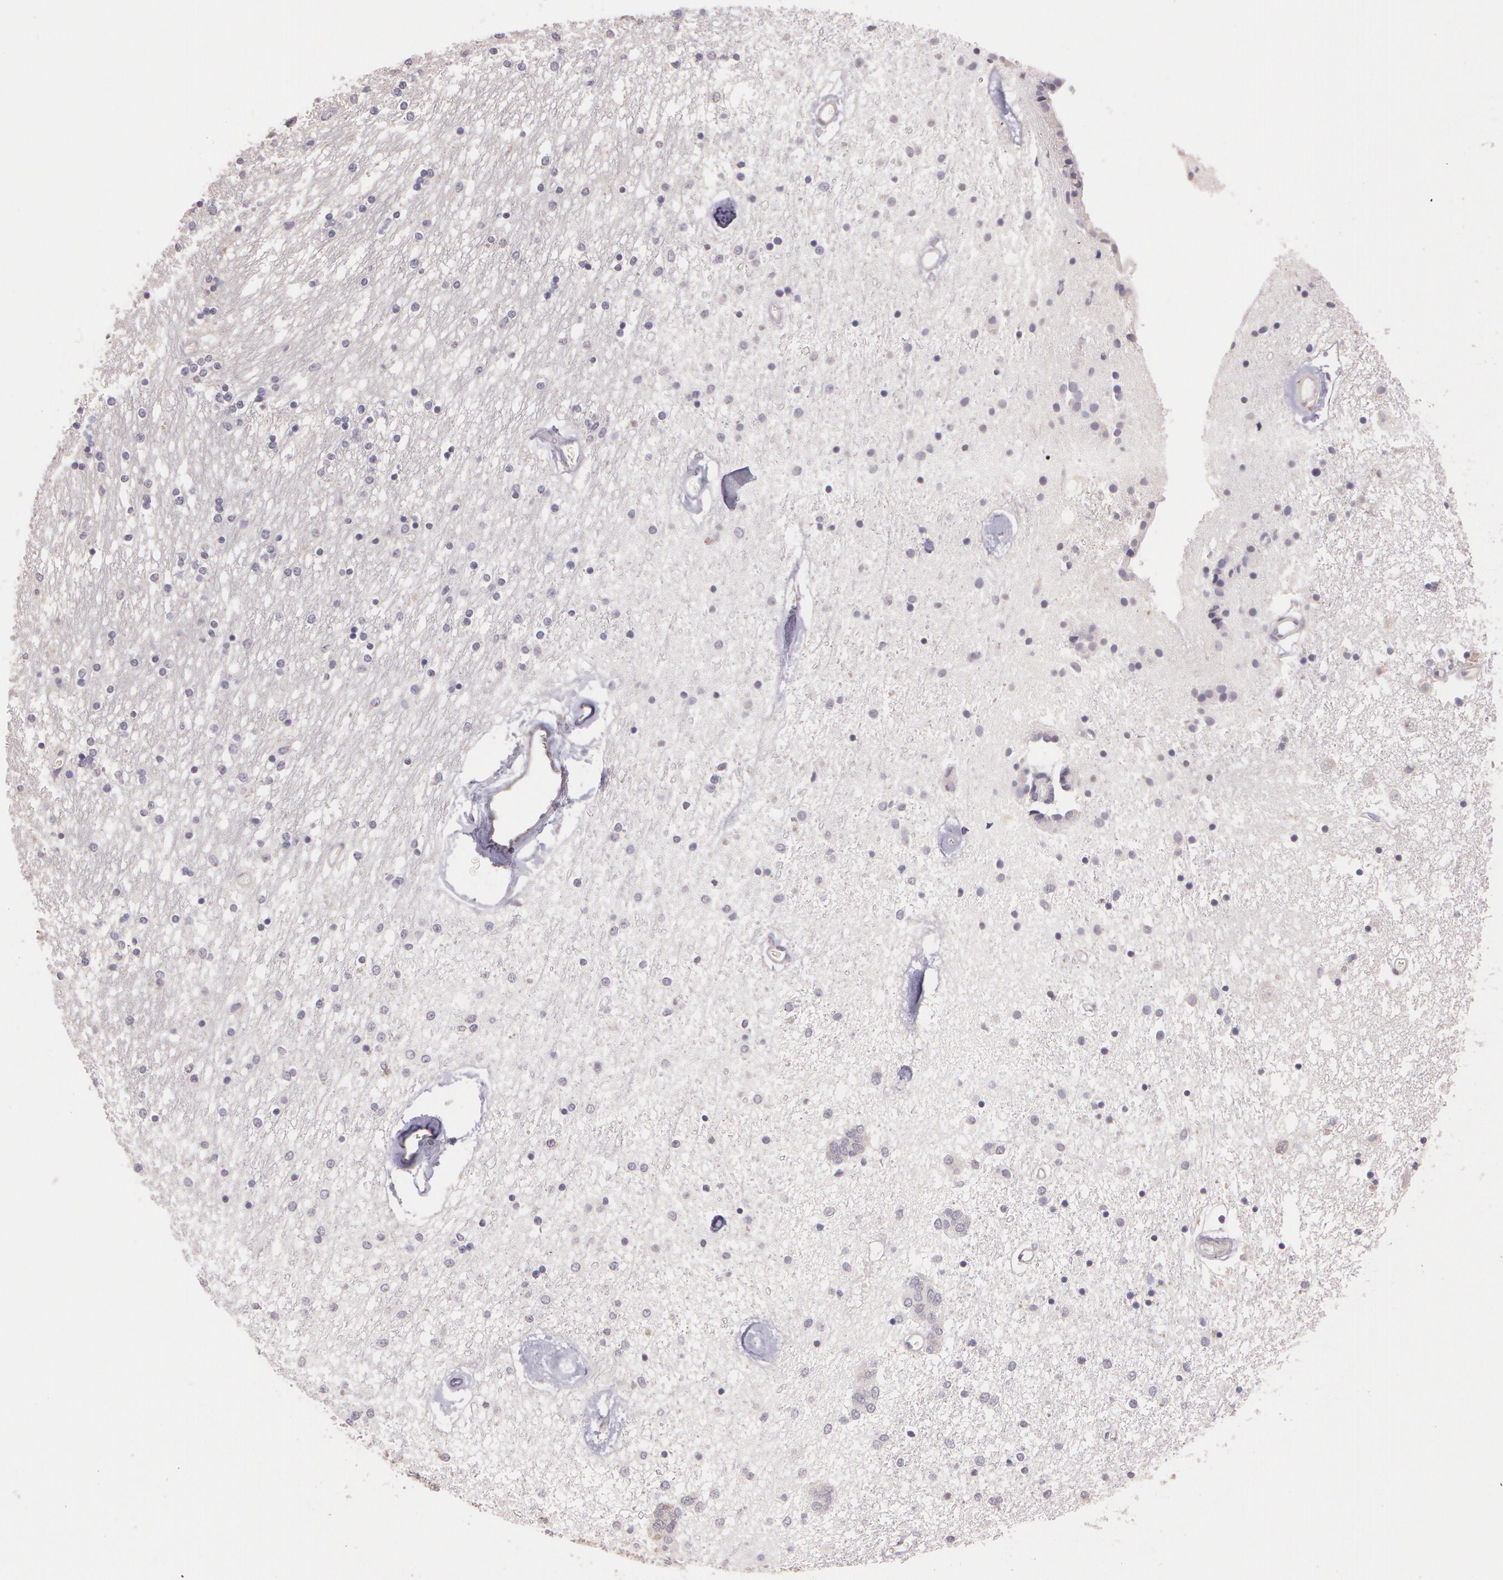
{"staining": {"intensity": "negative", "quantity": "none", "location": "none"}, "tissue": "caudate", "cell_type": "Glial cells", "image_type": "normal", "snomed": [{"axis": "morphology", "description": "Normal tissue, NOS"}, {"axis": "topography", "description": "Lateral ventricle wall"}], "caption": "Glial cells are negative for brown protein staining in unremarkable caudate. Nuclei are stained in blue.", "gene": "G2E3", "patient": {"sex": "female", "age": 54}}